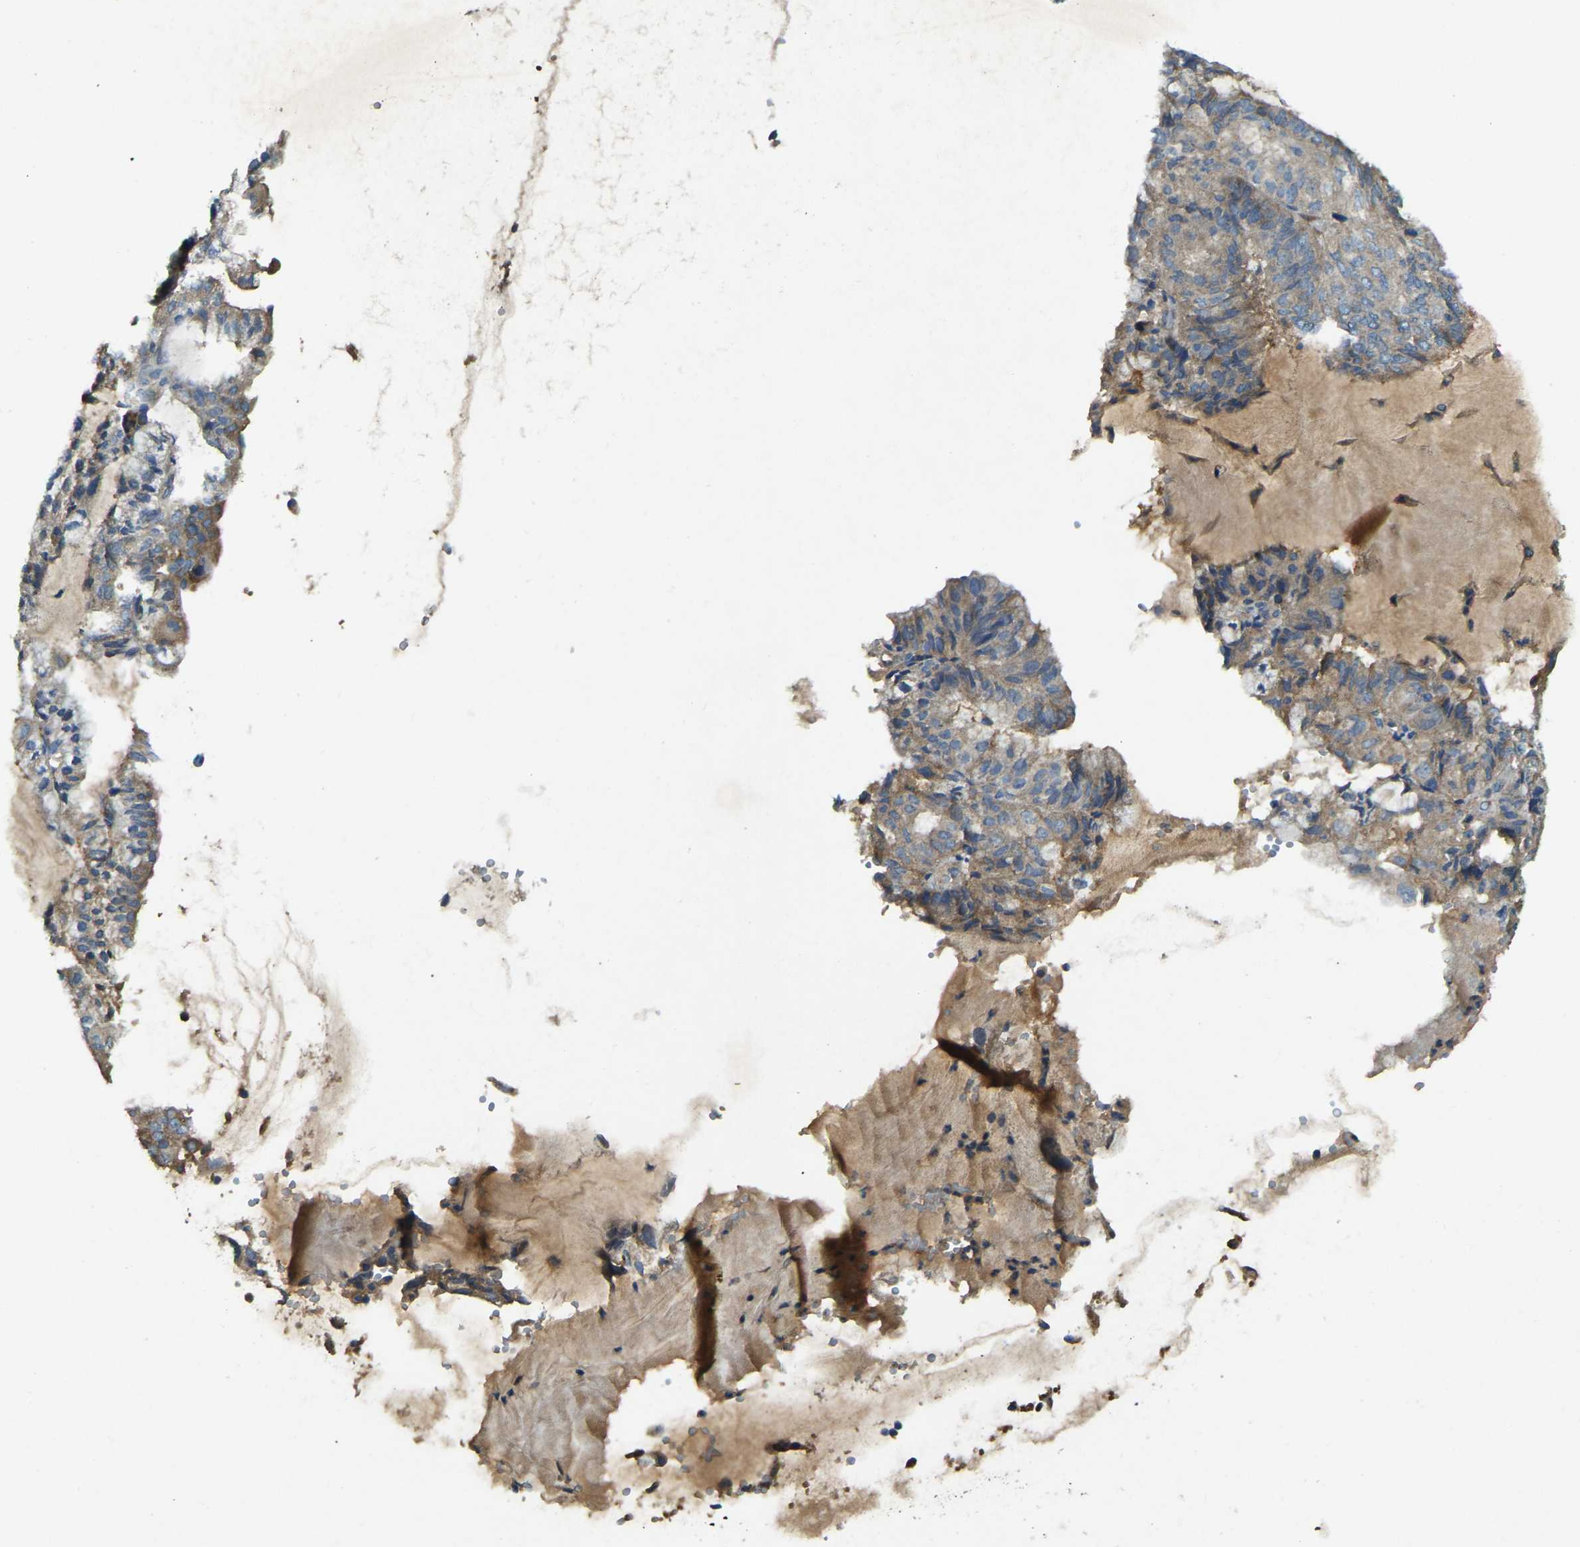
{"staining": {"intensity": "weak", "quantity": "25%-75%", "location": "cytoplasmic/membranous"}, "tissue": "endometrial cancer", "cell_type": "Tumor cells", "image_type": "cancer", "snomed": [{"axis": "morphology", "description": "Adenocarcinoma, NOS"}, {"axis": "topography", "description": "Endometrium"}], "caption": "High-magnification brightfield microscopy of endometrial adenocarcinoma stained with DAB (brown) and counterstained with hematoxylin (blue). tumor cells exhibit weak cytoplasmic/membranous expression is seen in about25%-75% of cells. Nuclei are stained in blue.", "gene": "ATP8B1", "patient": {"sex": "female", "age": 81}}